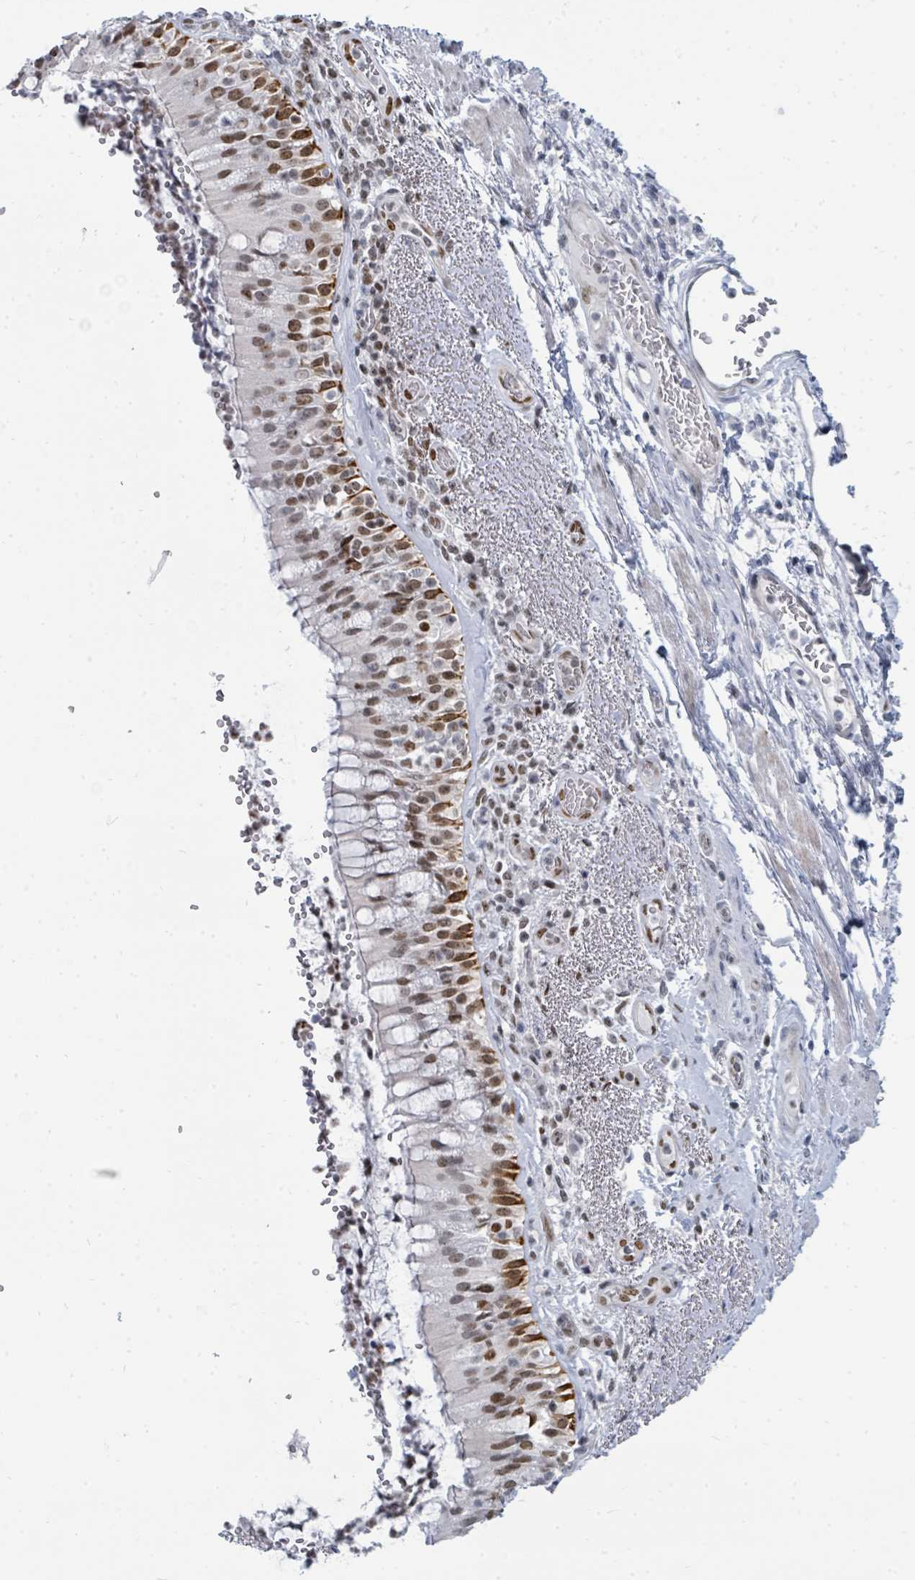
{"staining": {"intensity": "strong", "quantity": "25%-75%", "location": "nuclear"}, "tissue": "bronchus", "cell_type": "Respiratory epithelial cells", "image_type": "normal", "snomed": [{"axis": "morphology", "description": "Normal tissue, NOS"}, {"axis": "topography", "description": "Cartilage tissue"}, {"axis": "topography", "description": "Bronchus"}], "caption": "This histopathology image demonstrates unremarkable bronchus stained with IHC to label a protein in brown. The nuclear of respiratory epithelial cells show strong positivity for the protein. Nuclei are counter-stained blue.", "gene": "SUMO2", "patient": {"sex": "male", "age": 63}}